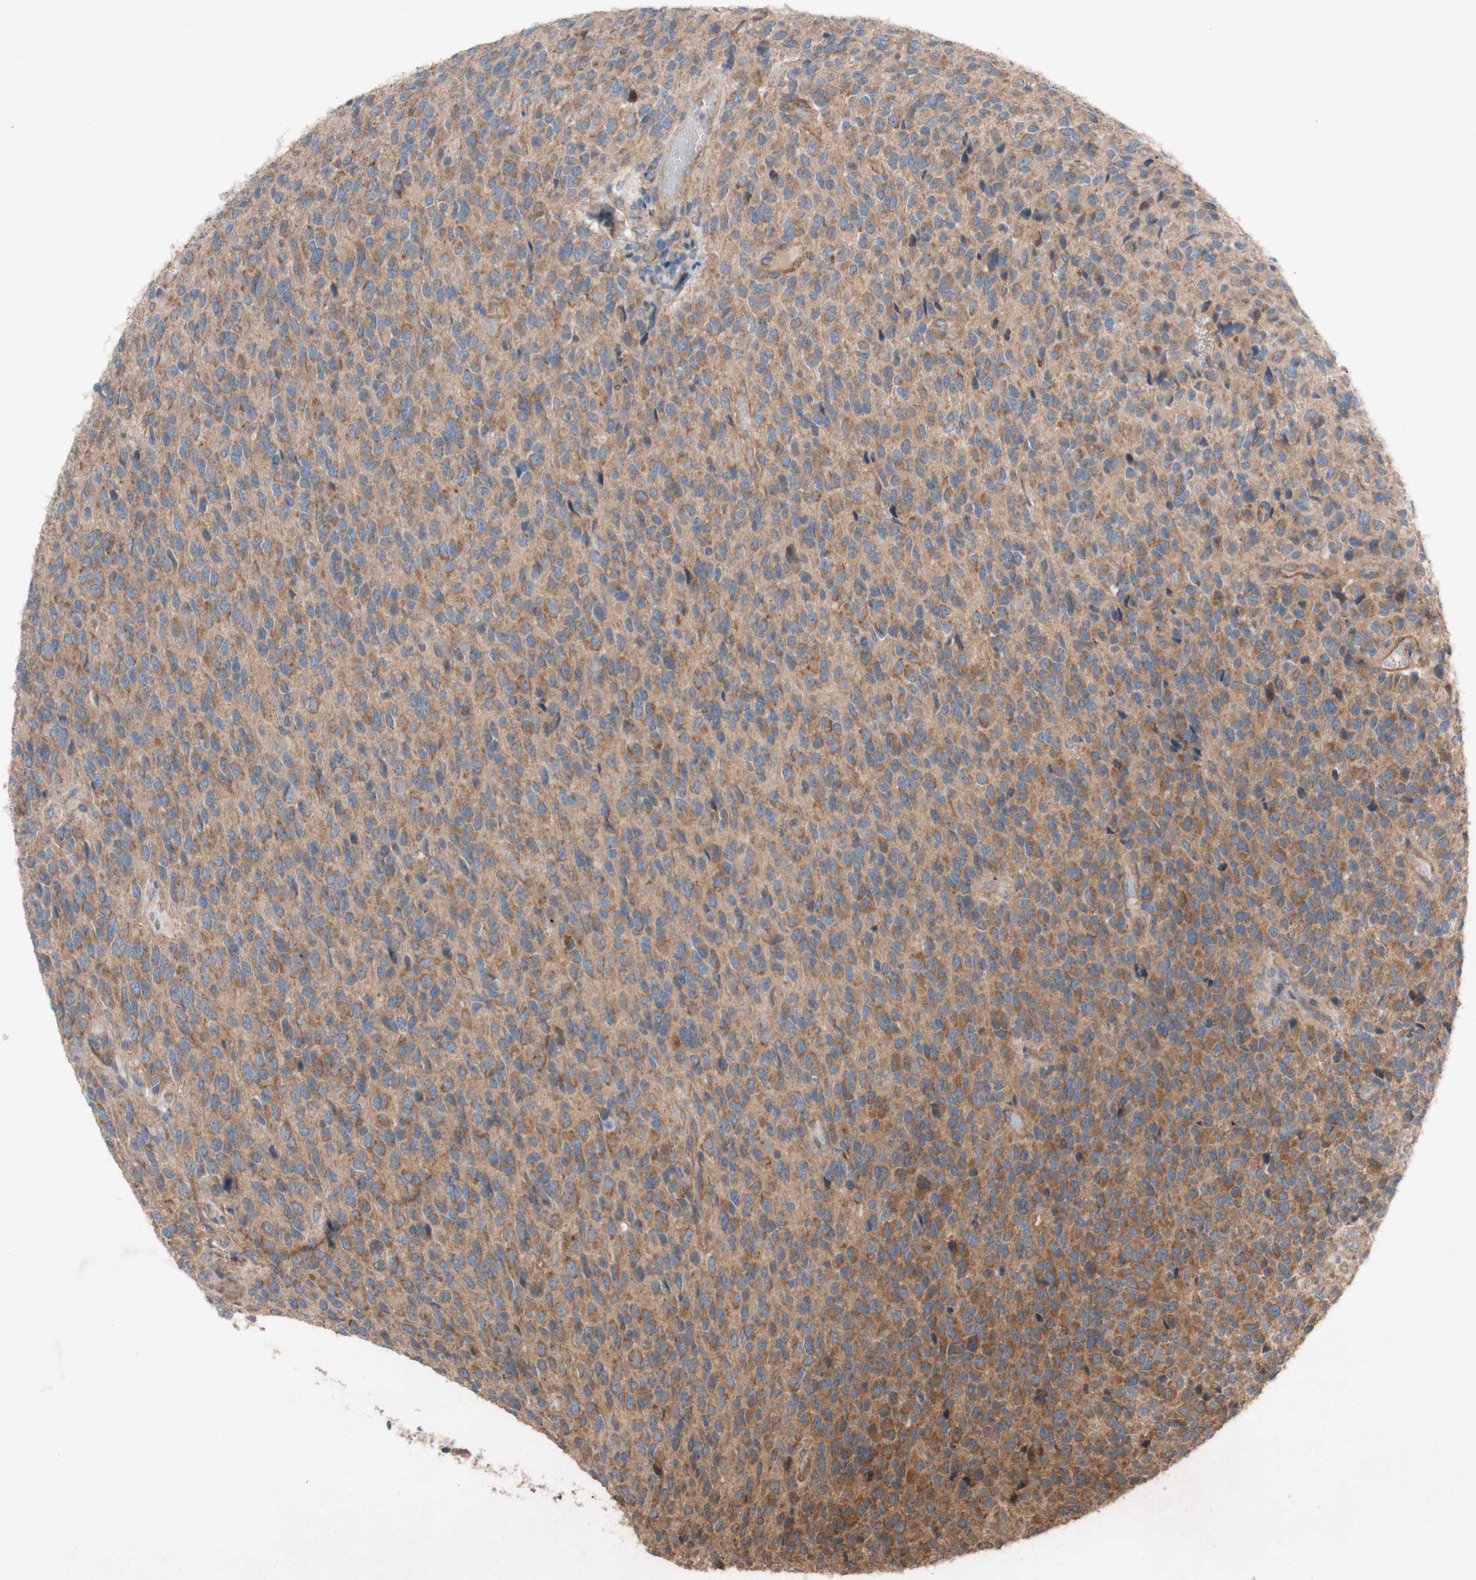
{"staining": {"intensity": "moderate", "quantity": ">75%", "location": "cytoplasmic/membranous"}, "tissue": "glioma", "cell_type": "Tumor cells", "image_type": "cancer", "snomed": [{"axis": "morphology", "description": "Glioma, malignant, High grade"}, {"axis": "topography", "description": "pancreas cauda"}], "caption": "Tumor cells reveal moderate cytoplasmic/membranous staining in approximately >75% of cells in malignant high-grade glioma.", "gene": "TST", "patient": {"sex": "male", "age": 60}}